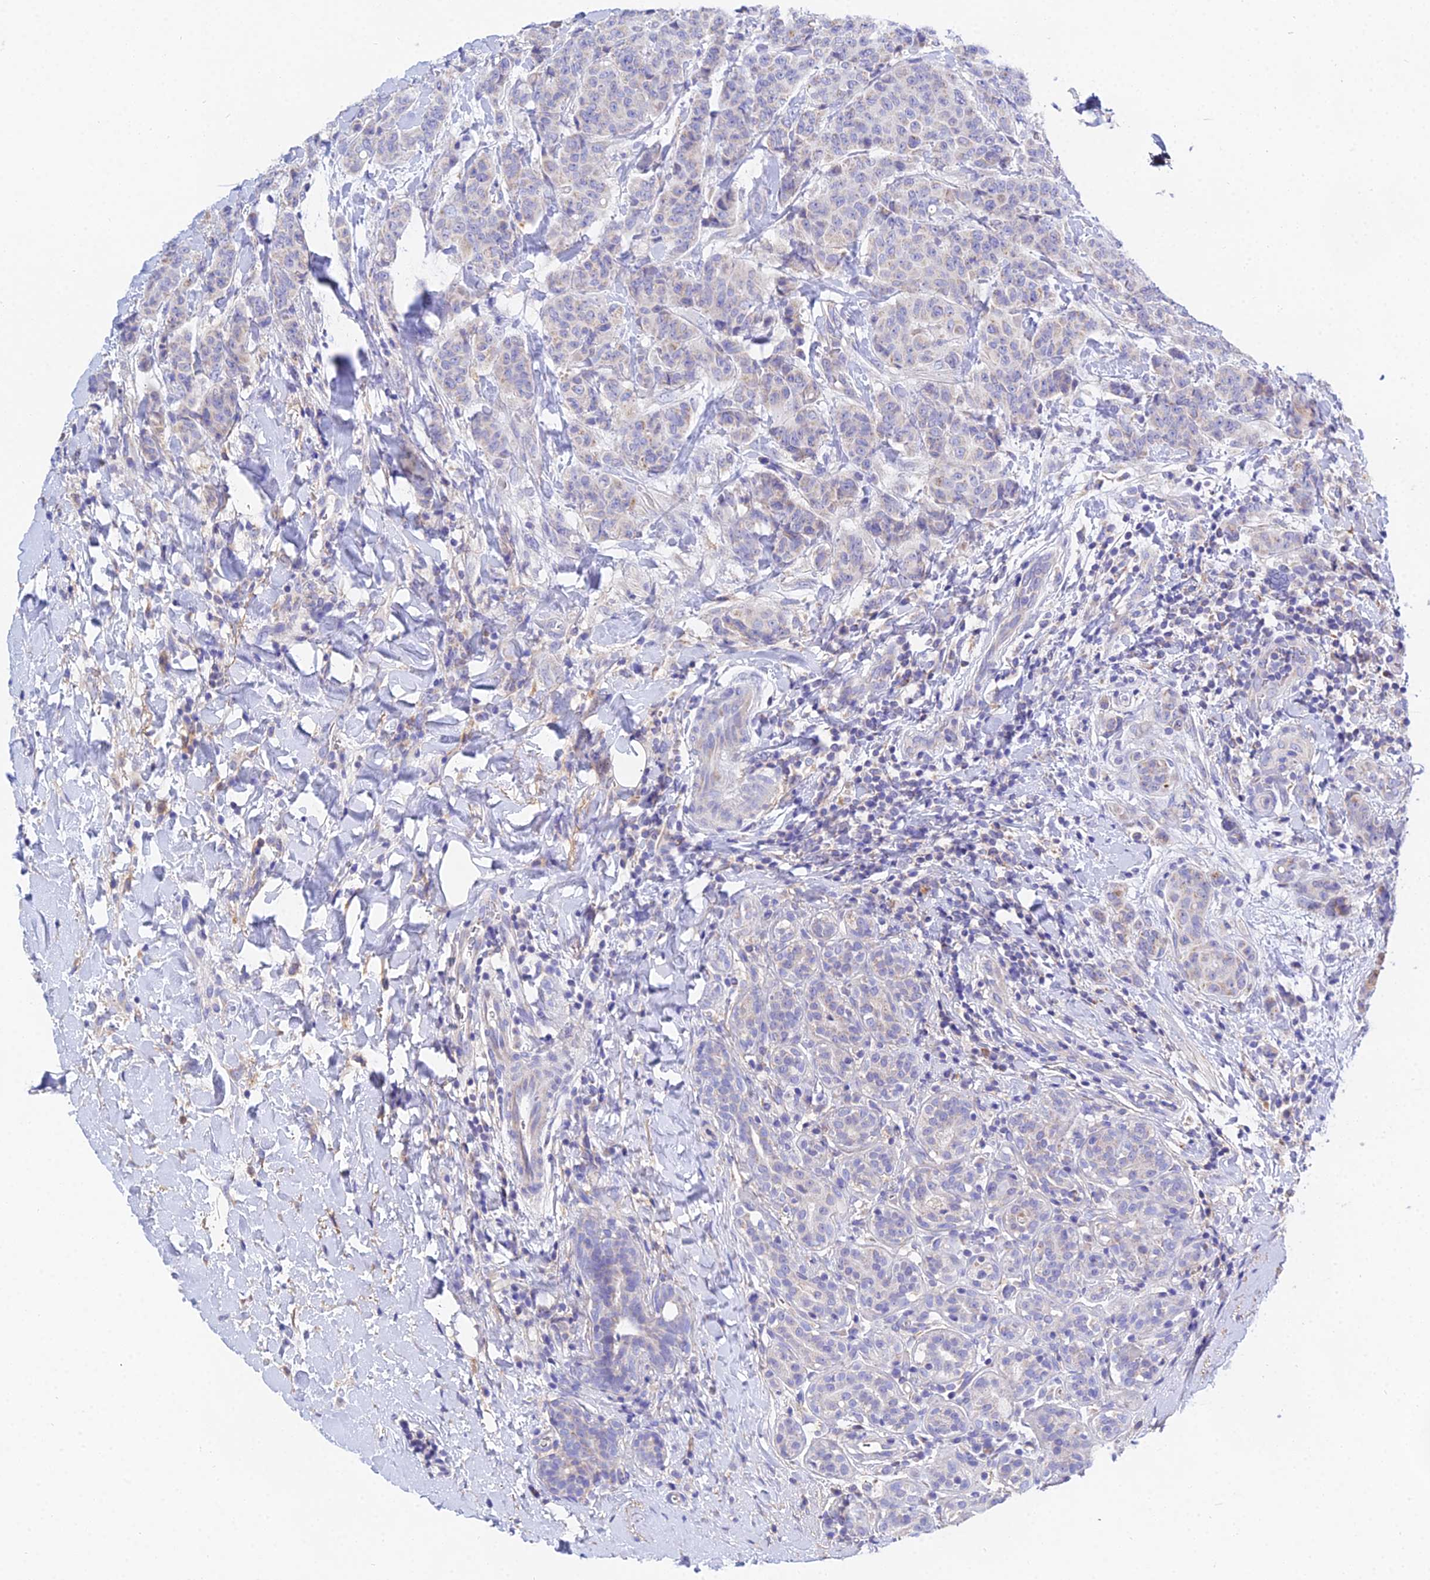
{"staining": {"intensity": "weak", "quantity": "<25%", "location": "cytoplasmic/membranous"}, "tissue": "breast cancer", "cell_type": "Tumor cells", "image_type": "cancer", "snomed": [{"axis": "morphology", "description": "Duct carcinoma"}, {"axis": "topography", "description": "Breast"}], "caption": "Immunohistochemistry of human breast cancer exhibits no positivity in tumor cells.", "gene": "PPP2R2C", "patient": {"sex": "female", "age": 40}}